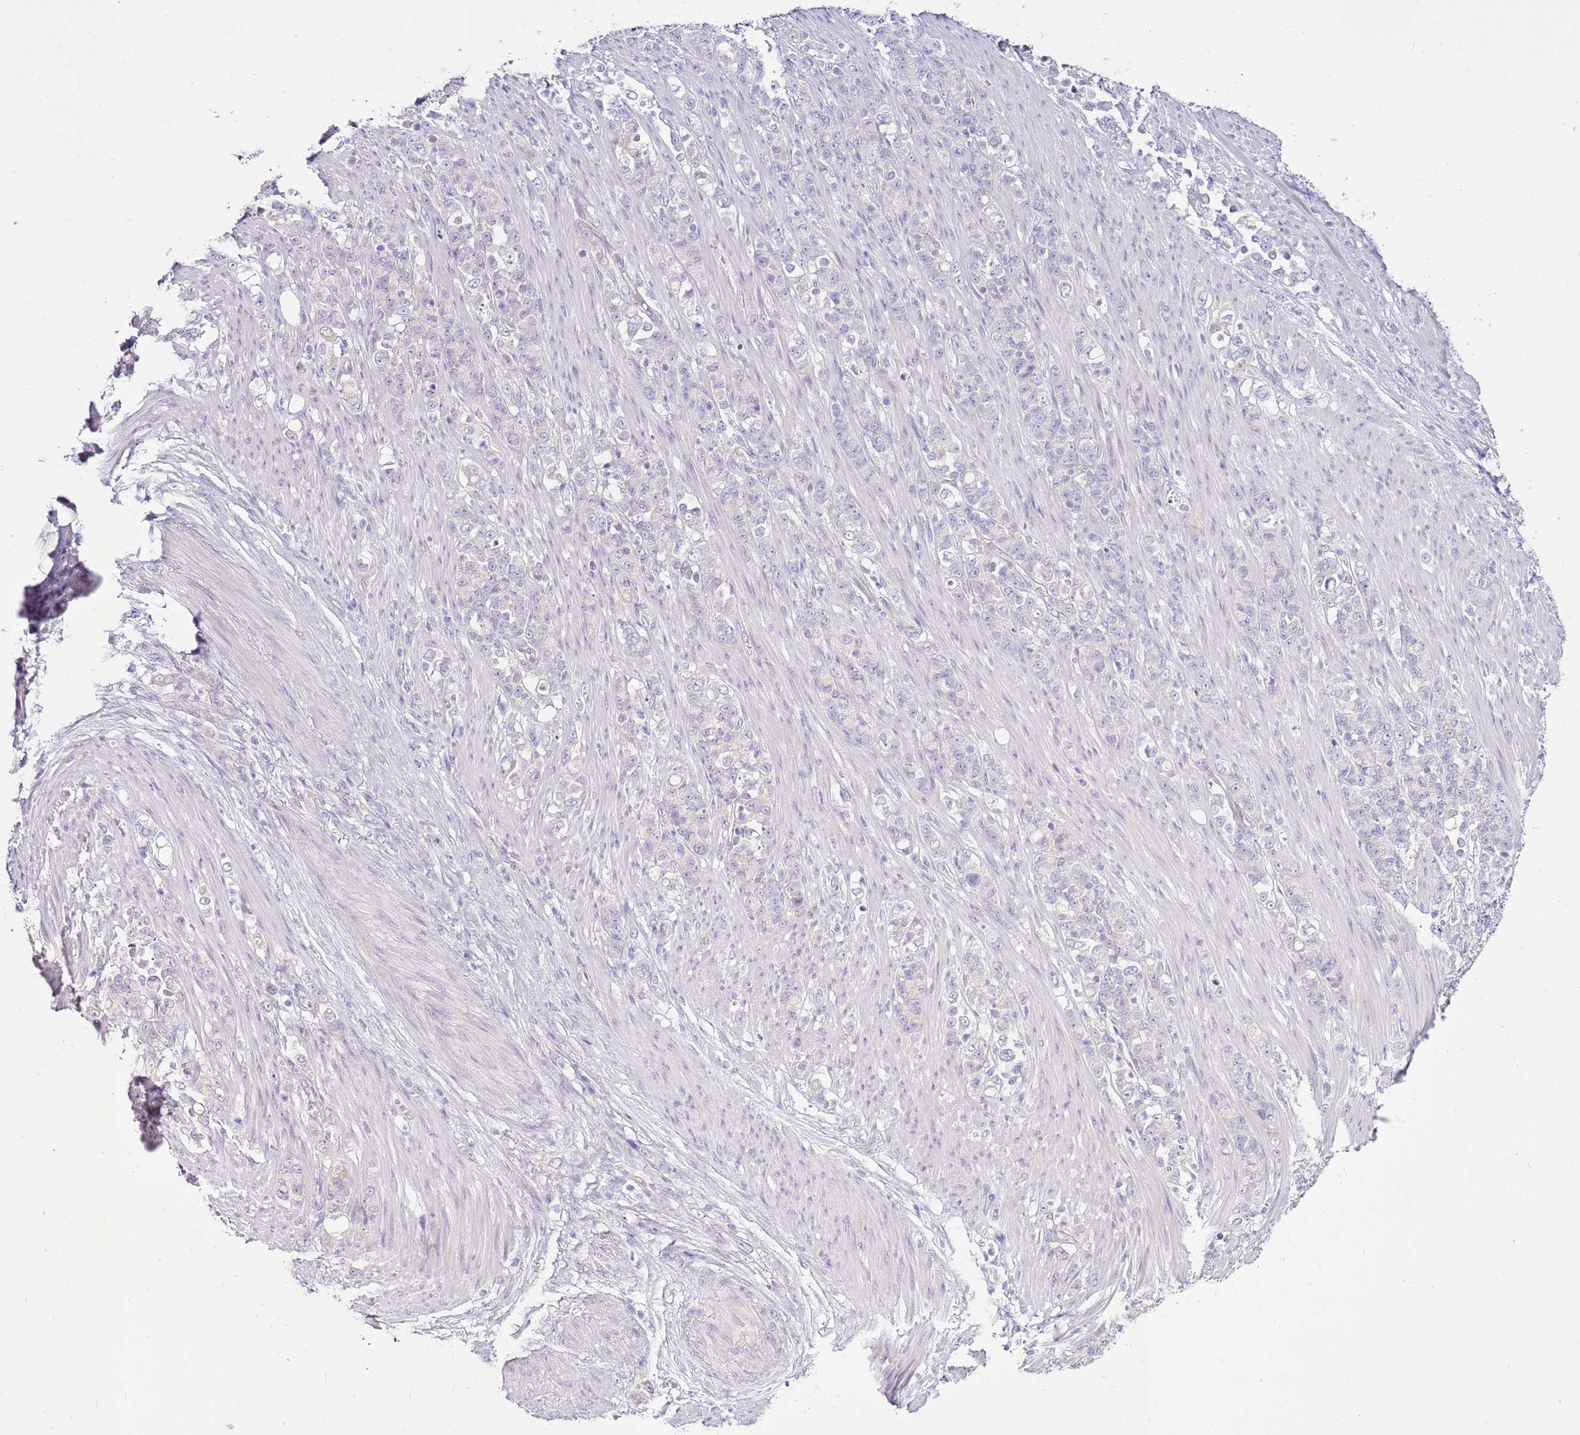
{"staining": {"intensity": "negative", "quantity": "none", "location": "none"}, "tissue": "stomach cancer", "cell_type": "Tumor cells", "image_type": "cancer", "snomed": [{"axis": "morphology", "description": "Normal tissue, NOS"}, {"axis": "morphology", "description": "Adenocarcinoma, NOS"}, {"axis": "topography", "description": "Stomach"}], "caption": "A micrograph of adenocarcinoma (stomach) stained for a protein demonstrates no brown staining in tumor cells. Brightfield microscopy of immunohistochemistry stained with DAB (brown) and hematoxylin (blue), captured at high magnification.", "gene": "SLC38A5", "patient": {"sex": "female", "age": 79}}